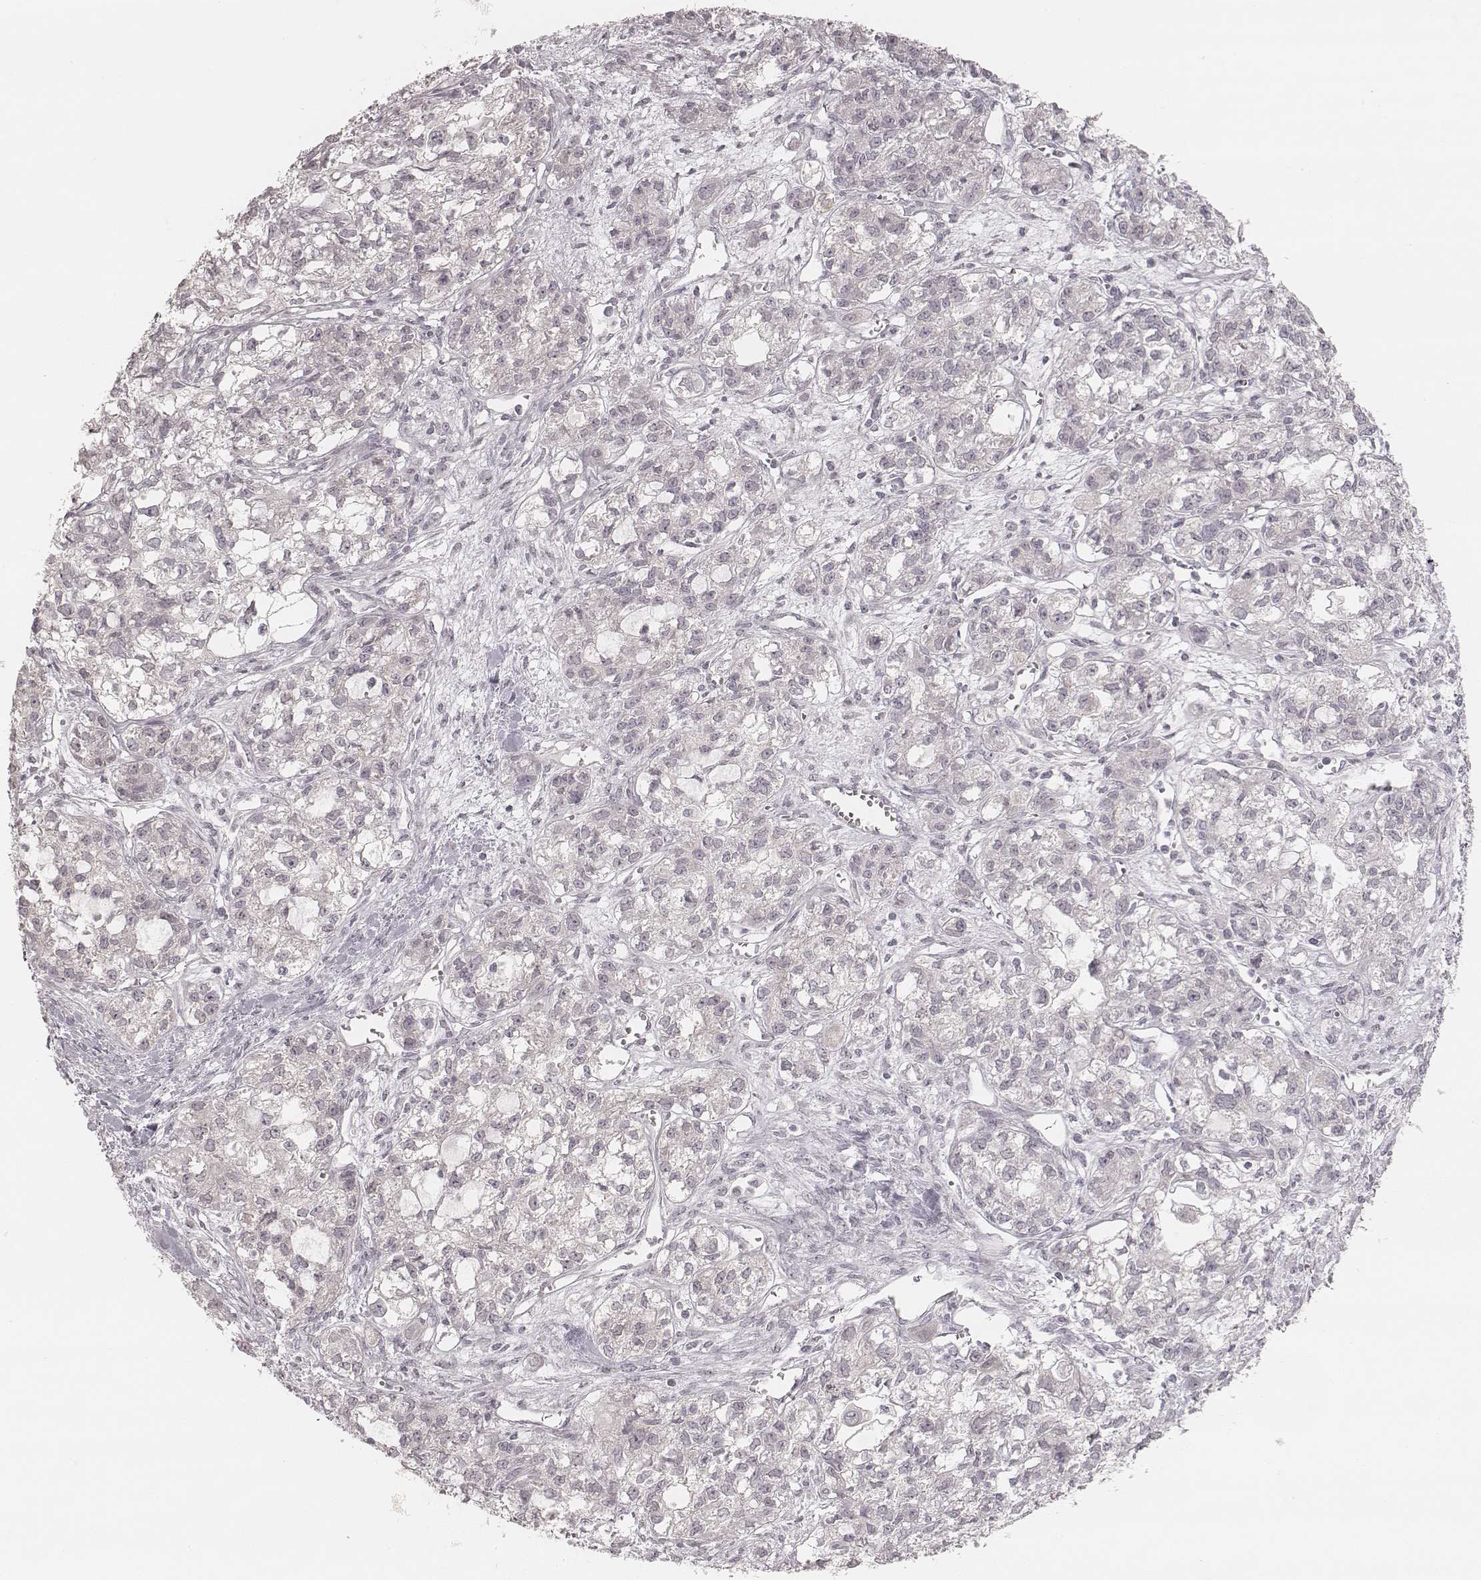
{"staining": {"intensity": "negative", "quantity": "none", "location": "none"}, "tissue": "ovarian cancer", "cell_type": "Tumor cells", "image_type": "cancer", "snomed": [{"axis": "morphology", "description": "Carcinoma, endometroid"}, {"axis": "topography", "description": "Ovary"}], "caption": "There is no significant expression in tumor cells of ovarian endometroid carcinoma.", "gene": "ACACB", "patient": {"sex": "female", "age": 64}}